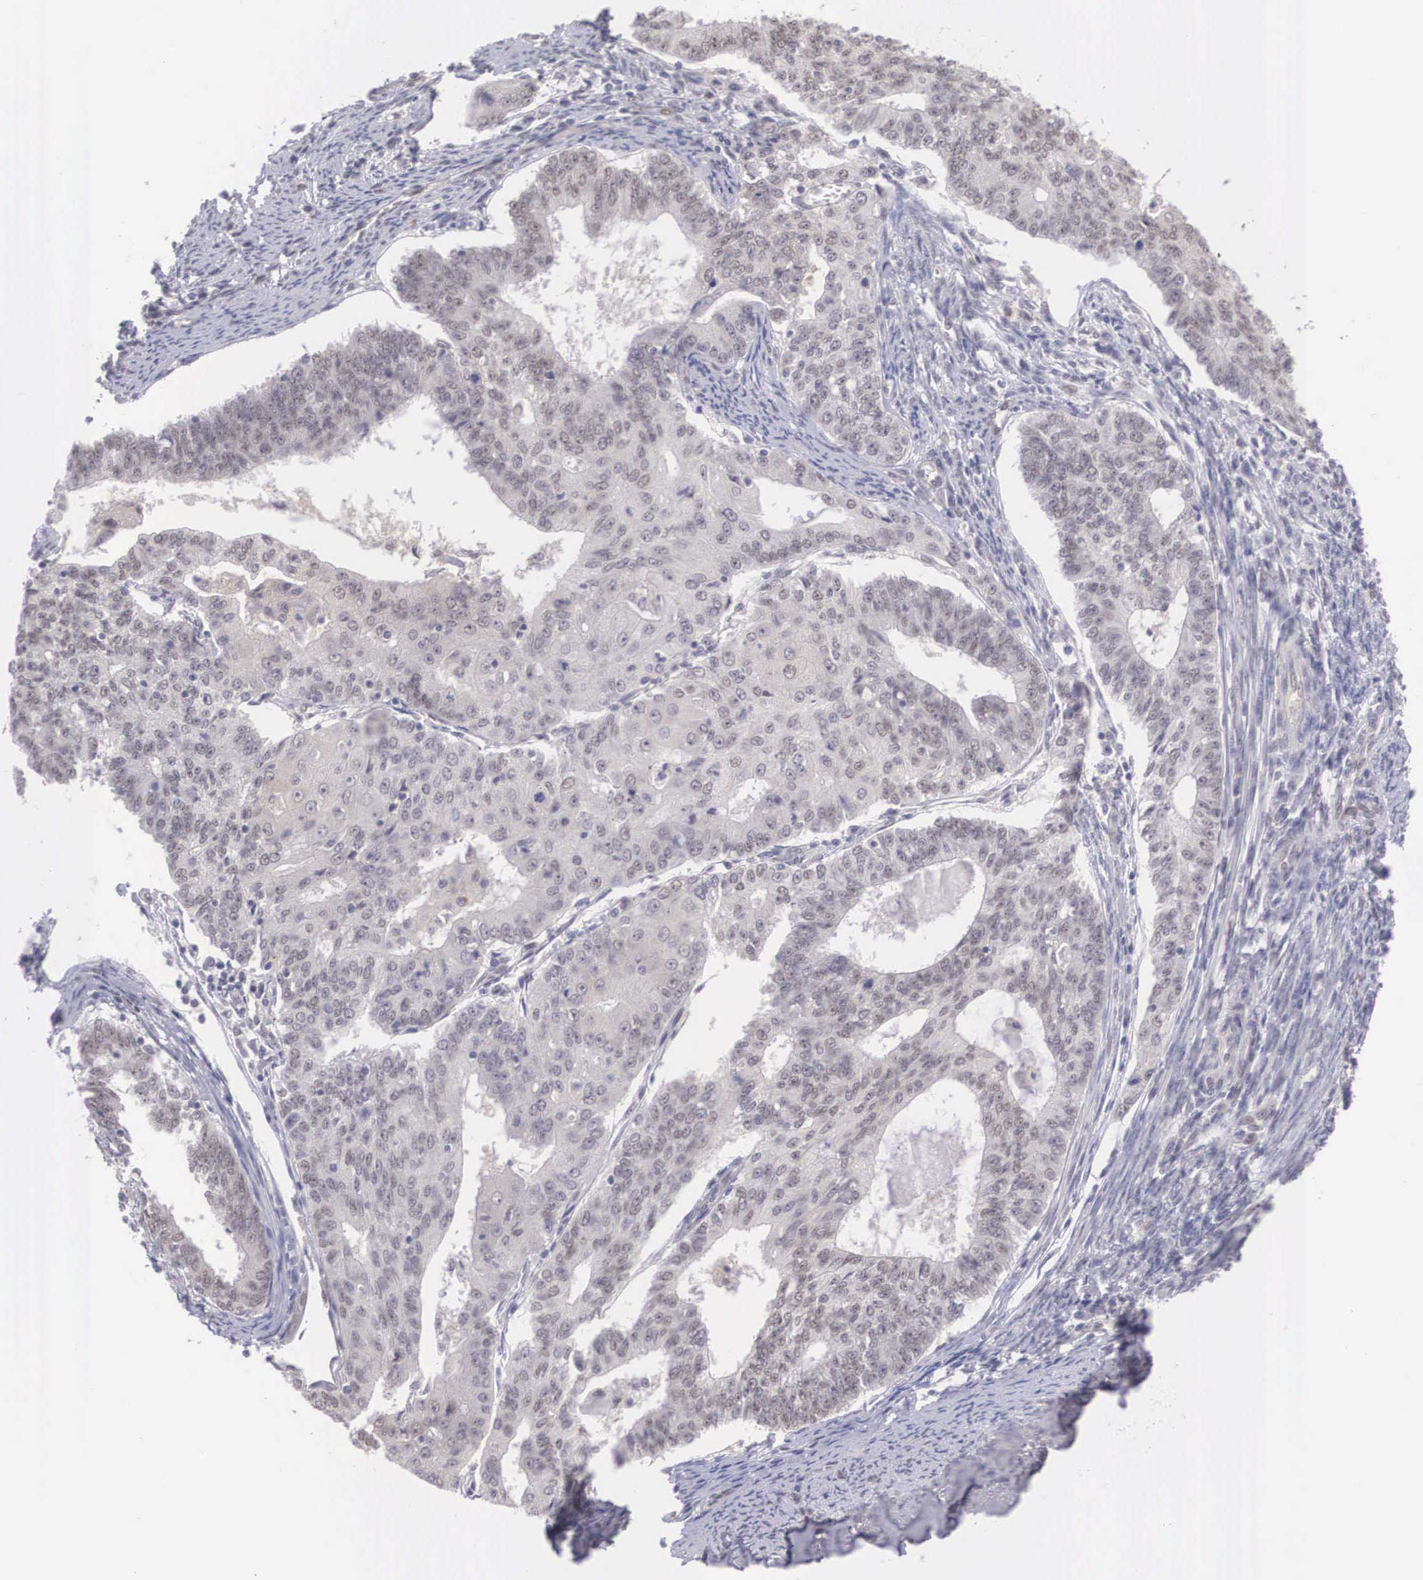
{"staining": {"intensity": "weak", "quantity": "25%-75%", "location": "cytoplasmic/membranous,nuclear"}, "tissue": "endometrial cancer", "cell_type": "Tumor cells", "image_type": "cancer", "snomed": [{"axis": "morphology", "description": "Adenocarcinoma, NOS"}, {"axis": "topography", "description": "Endometrium"}], "caption": "A brown stain shows weak cytoplasmic/membranous and nuclear expression of a protein in human endometrial cancer (adenocarcinoma) tumor cells.", "gene": "NINL", "patient": {"sex": "female", "age": 56}}